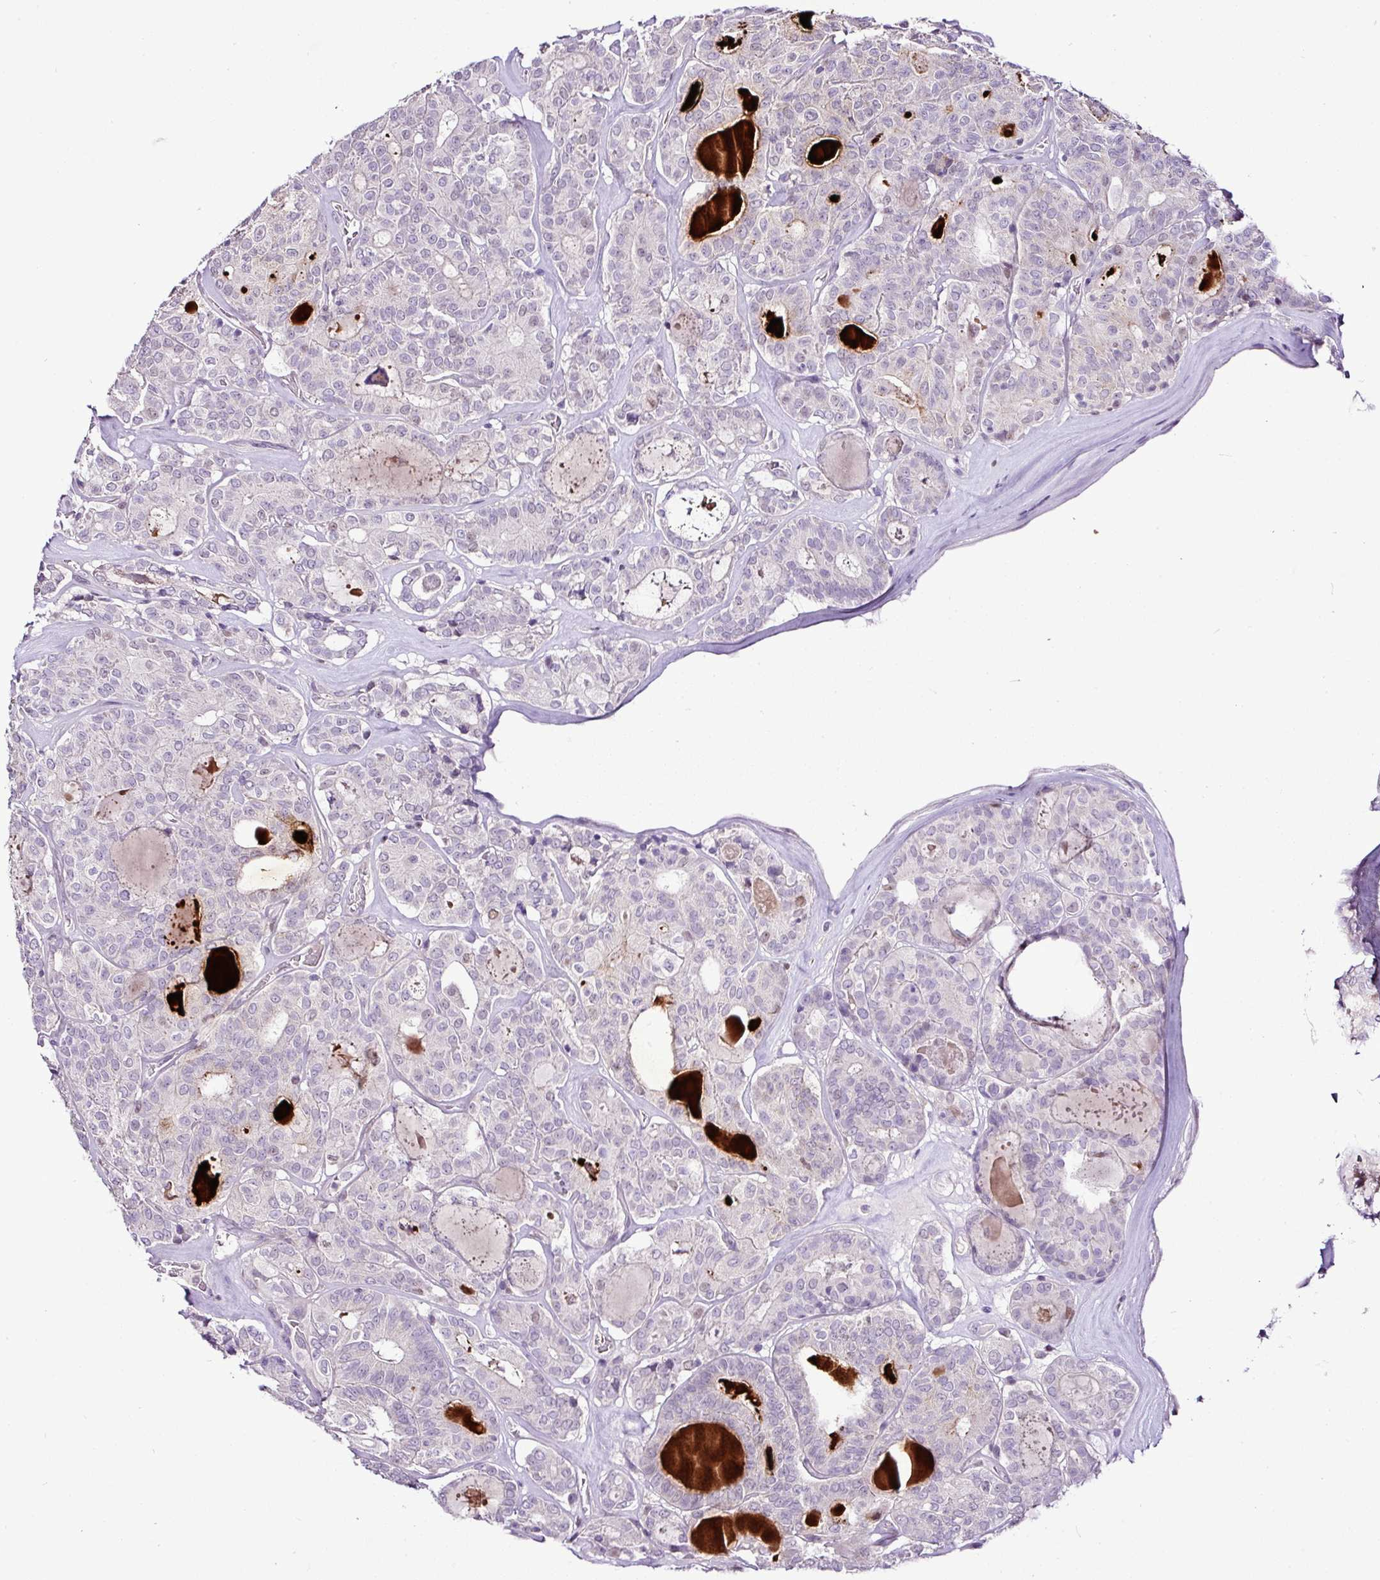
{"staining": {"intensity": "negative", "quantity": "none", "location": "none"}, "tissue": "thyroid cancer", "cell_type": "Tumor cells", "image_type": "cancer", "snomed": [{"axis": "morphology", "description": "Papillary adenocarcinoma, NOS"}, {"axis": "topography", "description": "Thyroid gland"}], "caption": "There is no significant expression in tumor cells of thyroid cancer (papillary adenocarcinoma).", "gene": "ESR1", "patient": {"sex": "female", "age": 72}}